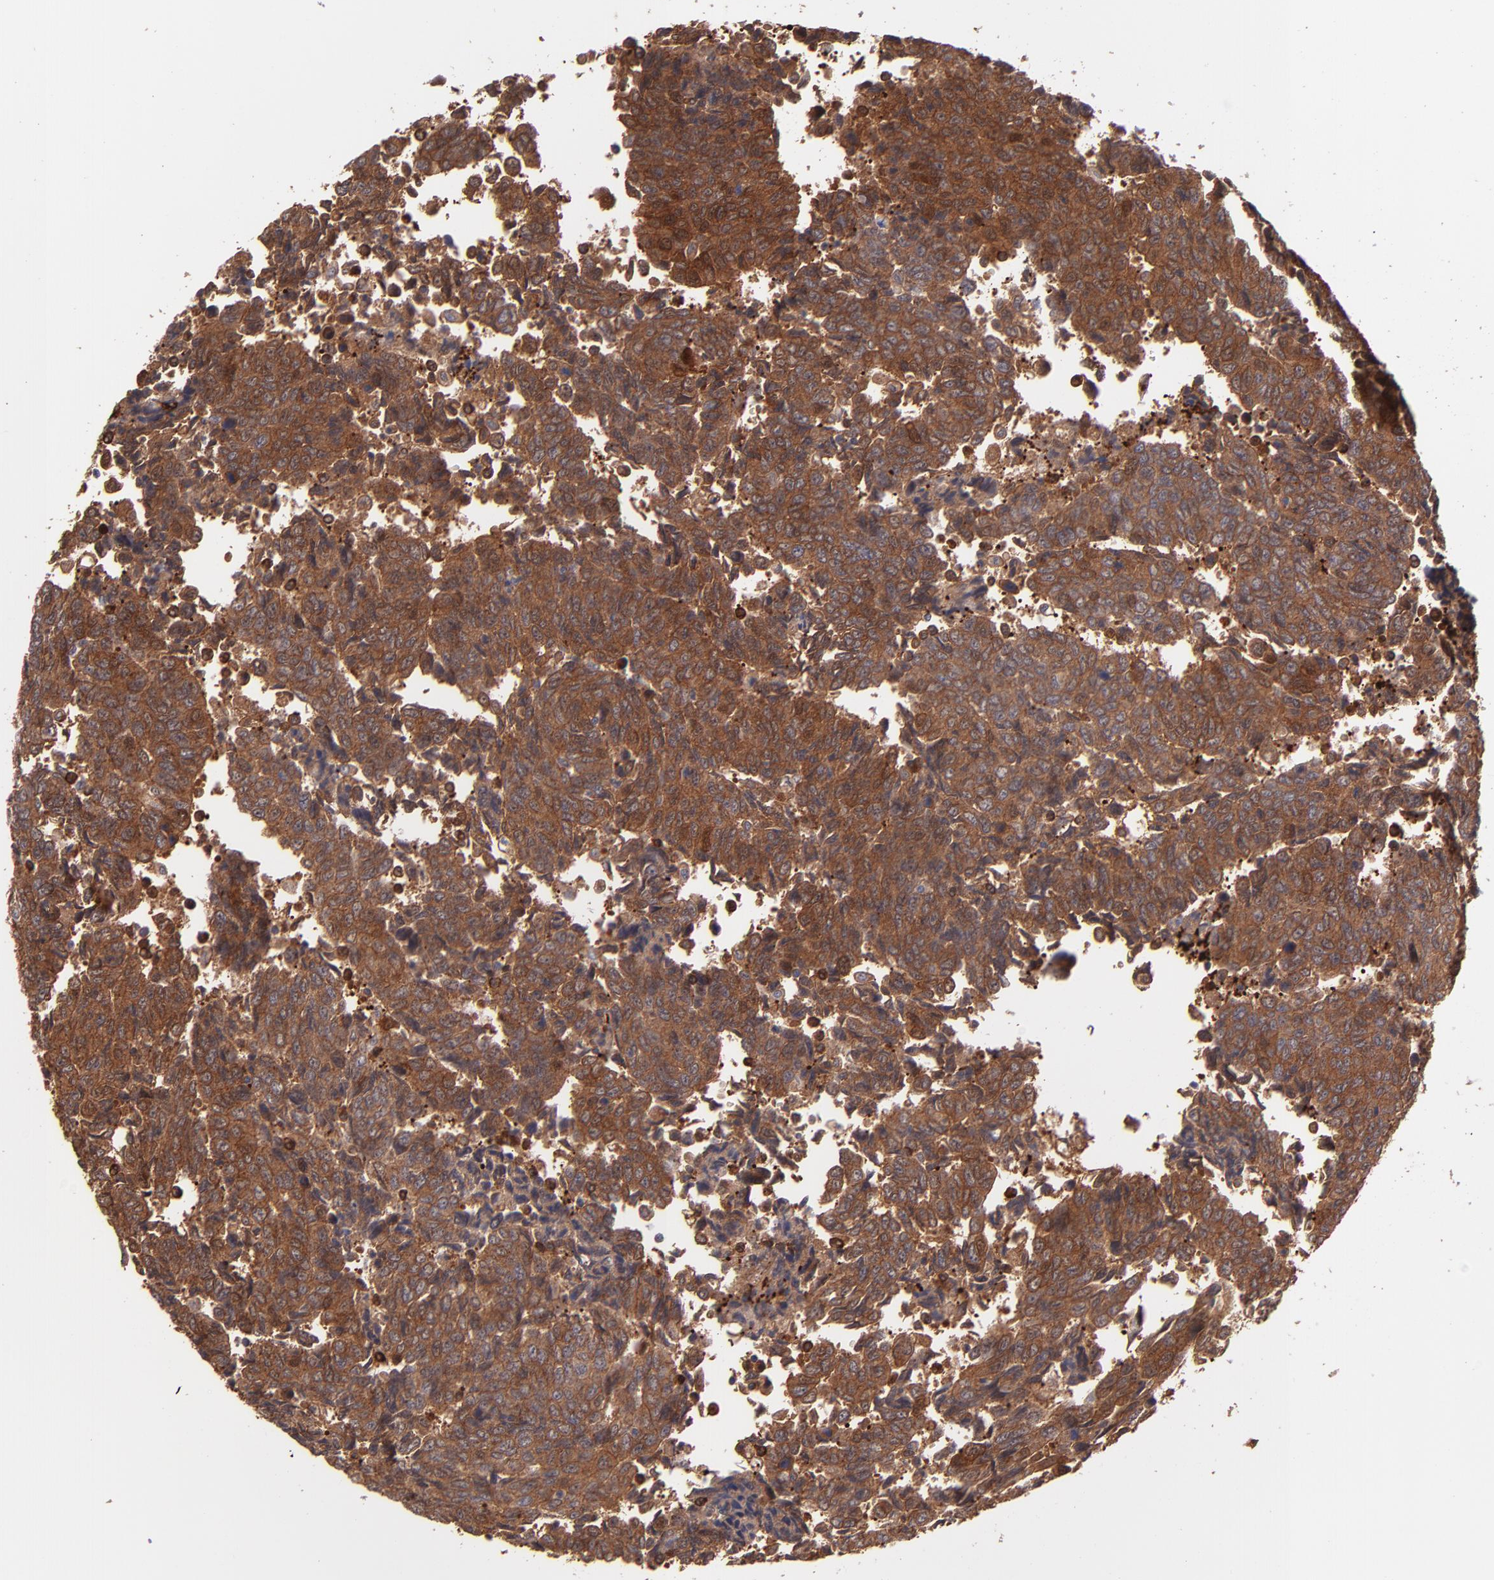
{"staining": {"intensity": "strong", "quantity": ">75%", "location": "cytoplasmic/membranous"}, "tissue": "urothelial cancer", "cell_type": "Tumor cells", "image_type": "cancer", "snomed": [{"axis": "morphology", "description": "Urothelial carcinoma, High grade"}, {"axis": "topography", "description": "Urinary bladder"}], "caption": "Urothelial carcinoma (high-grade) stained for a protein (brown) displays strong cytoplasmic/membranous positive positivity in about >75% of tumor cells.", "gene": "VCL", "patient": {"sex": "male", "age": 86}}